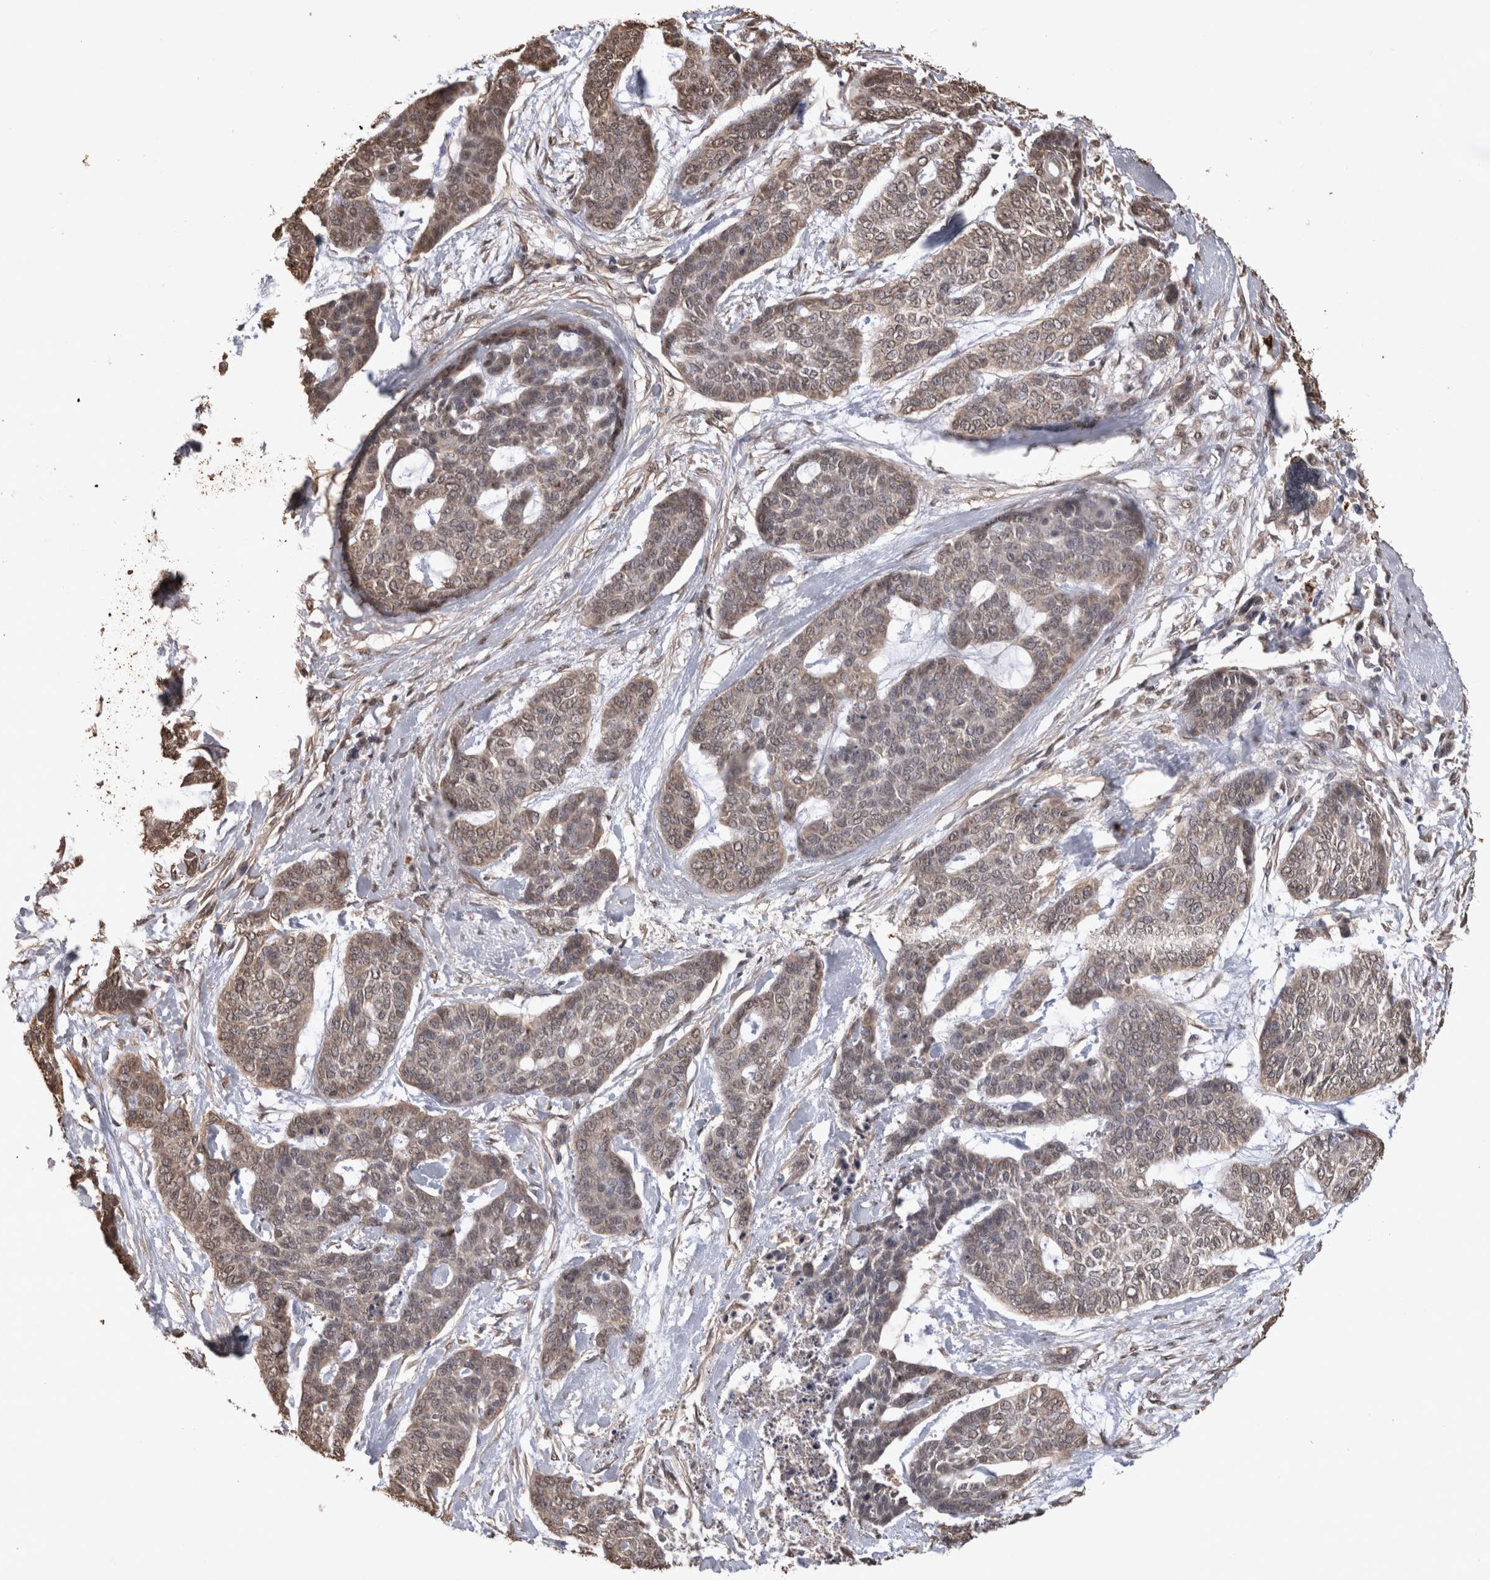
{"staining": {"intensity": "moderate", "quantity": "25%-75%", "location": "cytoplasmic/membranous"}, "tissue": "skin cancer", "cell_type": "Tumor cells", "image_type": "cancer", "snomed": [{"axis": "morphology", "description": "Basal cell carcinoma"}, {"axis": "topography", "description": "Skin"}], "caption": "Approximately 25%-75% of tumor cells in skin cancer (basal cell carcinoma) show moderate cytoplasmic/membranous protein staining as visualized by brown immunohistochemical staining.", "gene": "SOCS5", "patient": {"sex": "female", "age": 64}}